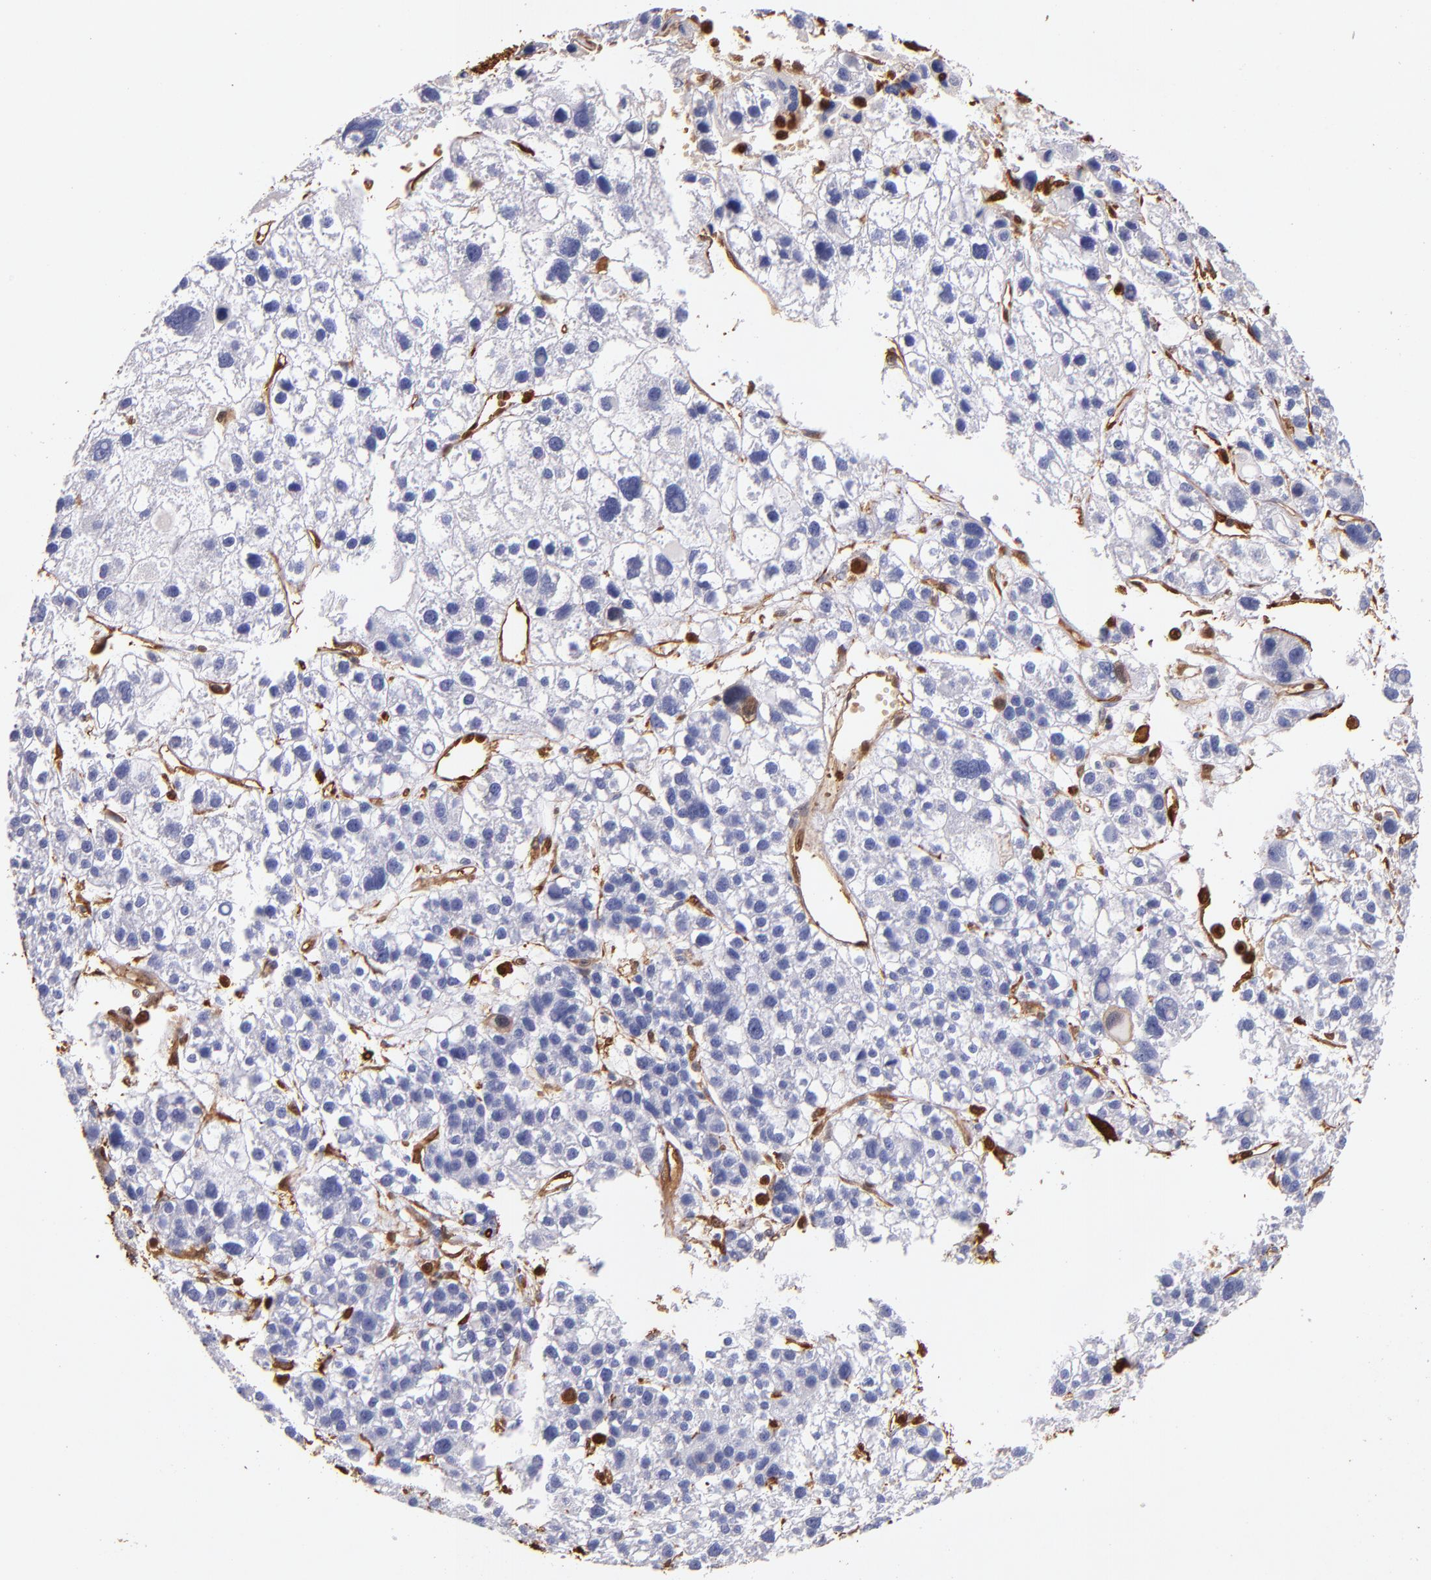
{"staining": {"intensity": "negative", "quantity": "none", "location": "none"}, "tissue": "liver cancer", "cell_type": "Tumor cells", "image_type": "cancer", "snomed": [{"axis": "morphology", "description": "Carcinoma, Hepatocellular, NOS"}, {"axis": "topography", "description": "Liver"}], "caption": "Tumor cells are negative for protein expression in human hepatocellular carcinoma (liver).", "gene": "S100A6", "patient": {"sex": "female", "age": 85}}